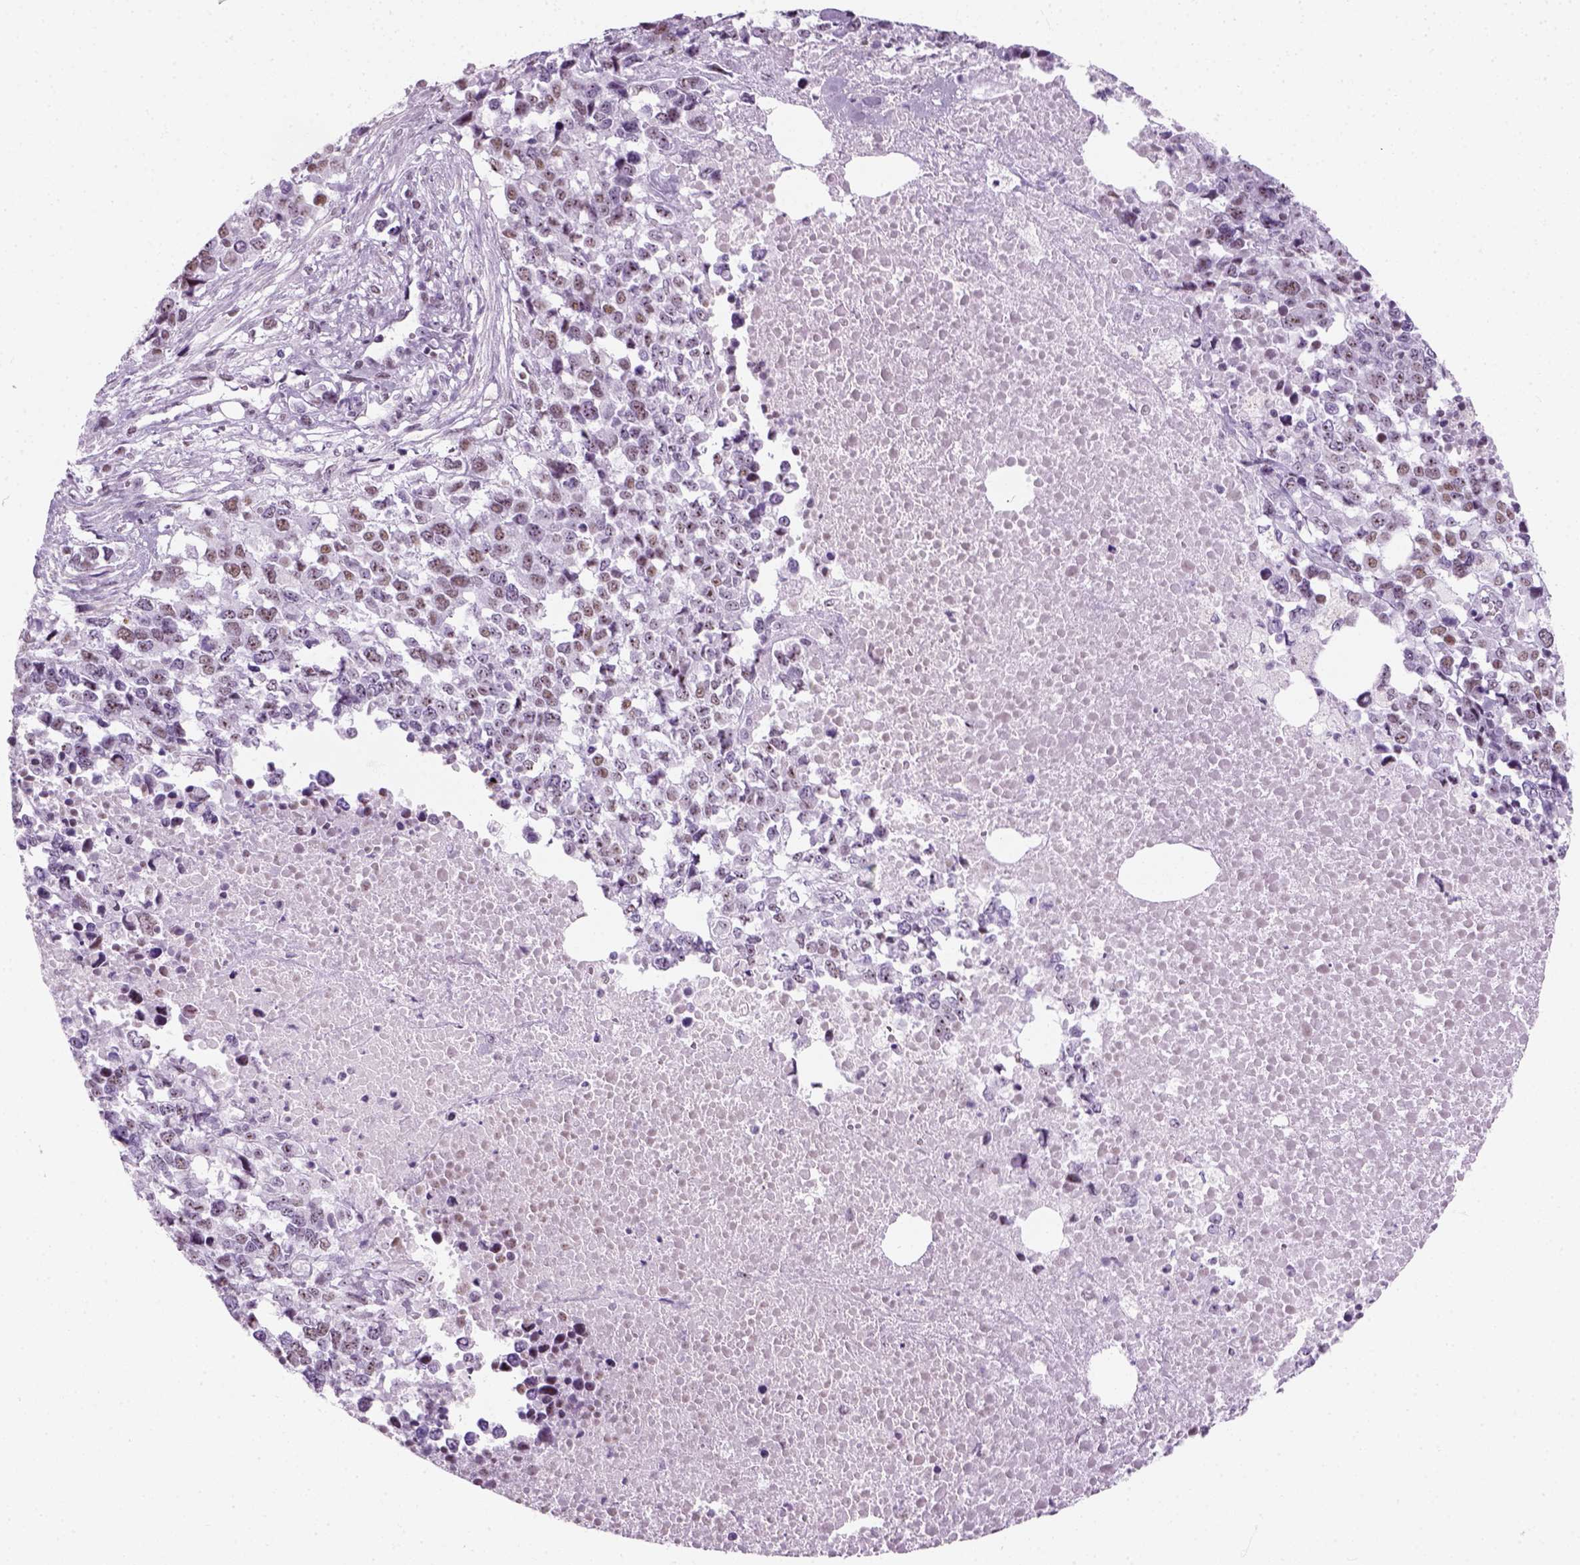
{"staining": {"intensity": "moderate", "quantity": ">75%", "location": "nuclear"}, "tissue": "melanoma", "cell_type": "Tumor cells", "image_type": "cancer", "snomed": [{"axis": "morphology", "description": "Malignant melanoma, Metastatic site"}, {"axis": "topography", "description": "Skin"}], "caption": "Protein expression analysis of human malignant melanoma (metastatic site) reveals moderate nuclear expression in approximately >75% of tumor cells.", "gene": "ZNF865", "patient": {"sex": "male", "age": 84}}